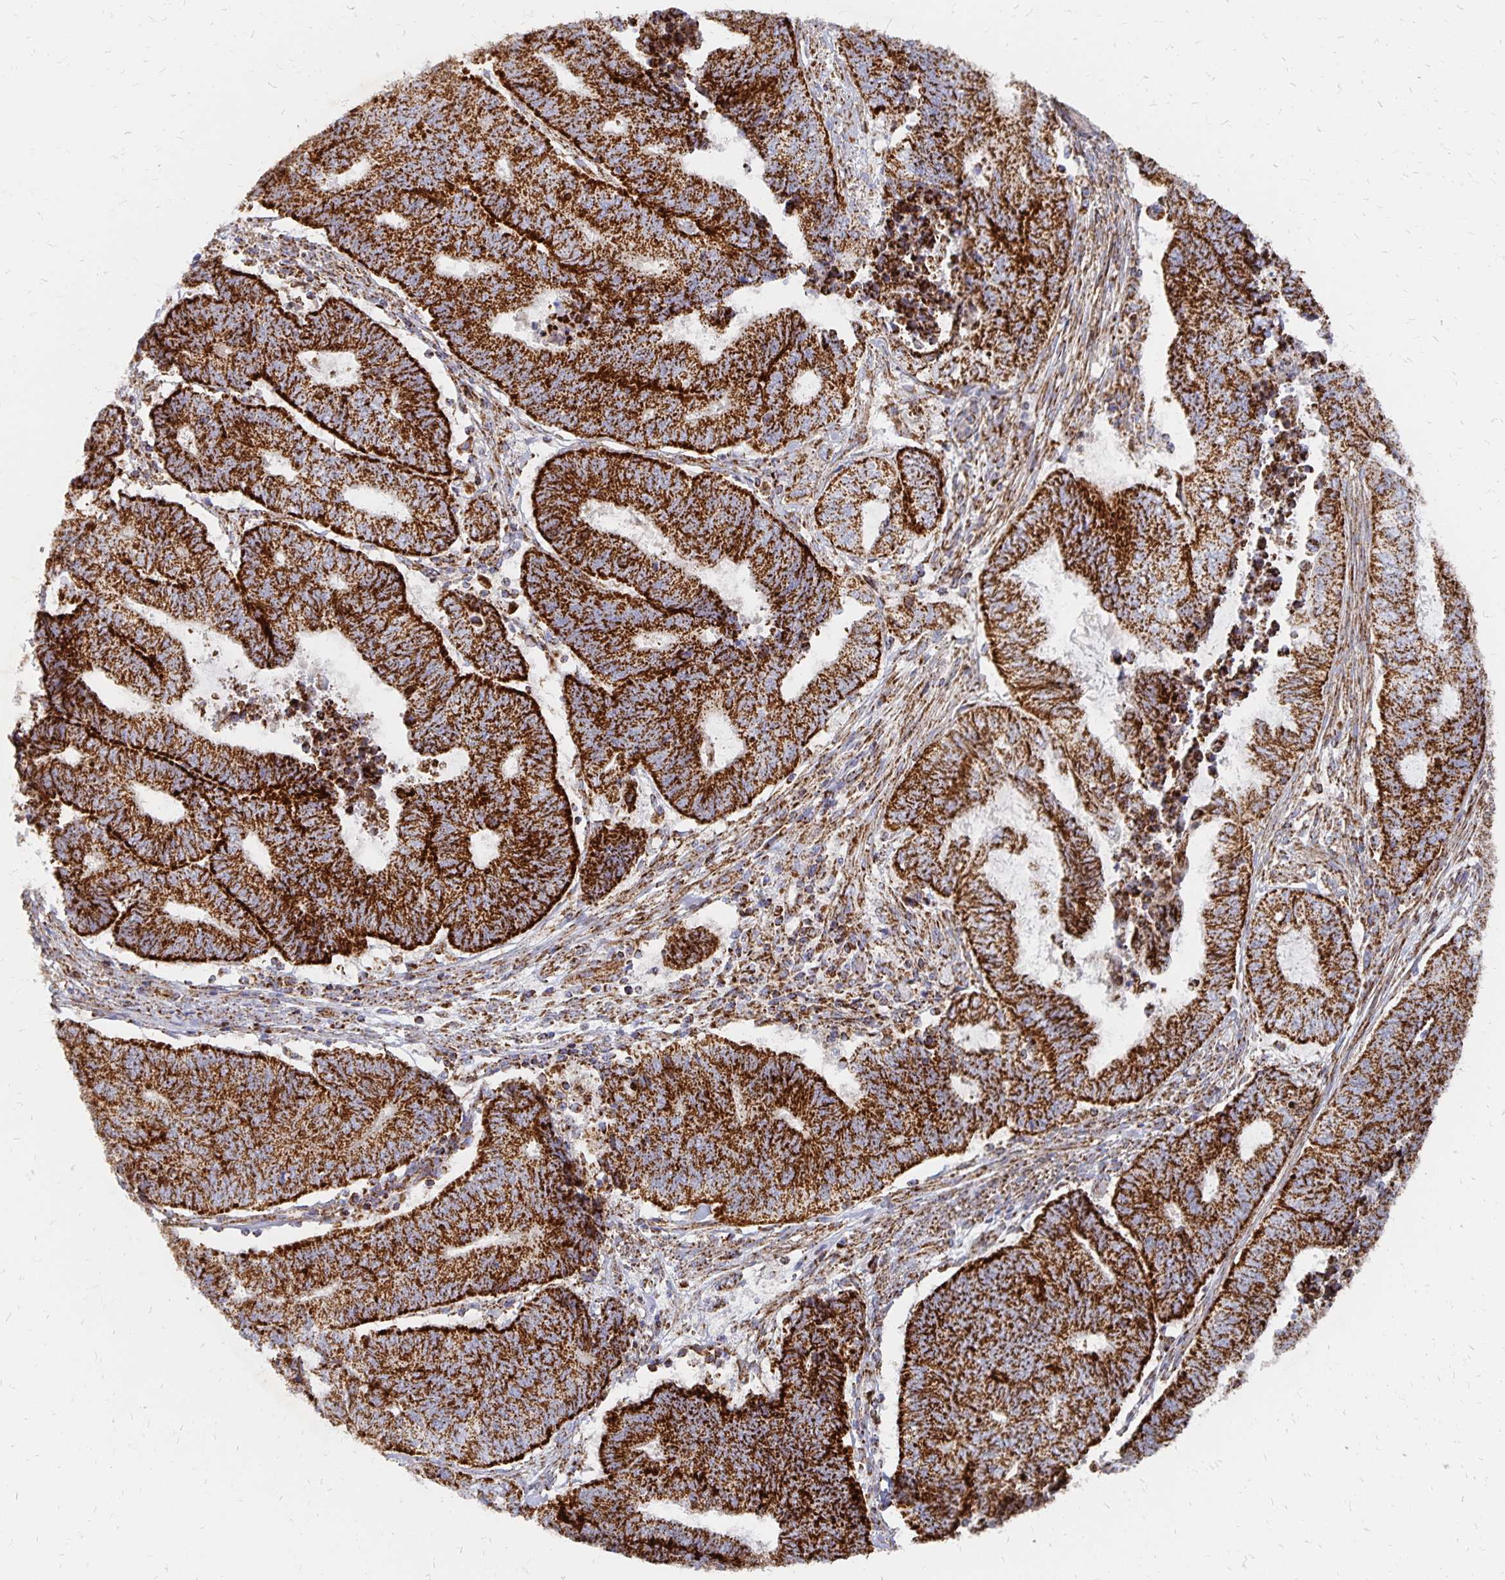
{"staining": {"intensity": "strong", "quantity": ">75%", "location": "cytoplasmic/membranous"}, "tissue": "endometrial cancer", "cell_type": "Tumor cells", "image_type": "cancer", "snomed": [{"axis": "morphology", "description": "Adenocarcinoma, NOS"}, {"axis": "topography", "description": "Uterus"}, {"axis": "topography", "description": "Endometrium"}], "caption": "Immunohistochemistry micrograph of adenocarcinoma (endometrial) stained for a protein (brown), which exhibits high levels of strong cytoplasmic/membranous expression in approximately >75% of tumor cells.", "gene": "STOML2", "patient": {"sex": "female", "age": 70}}